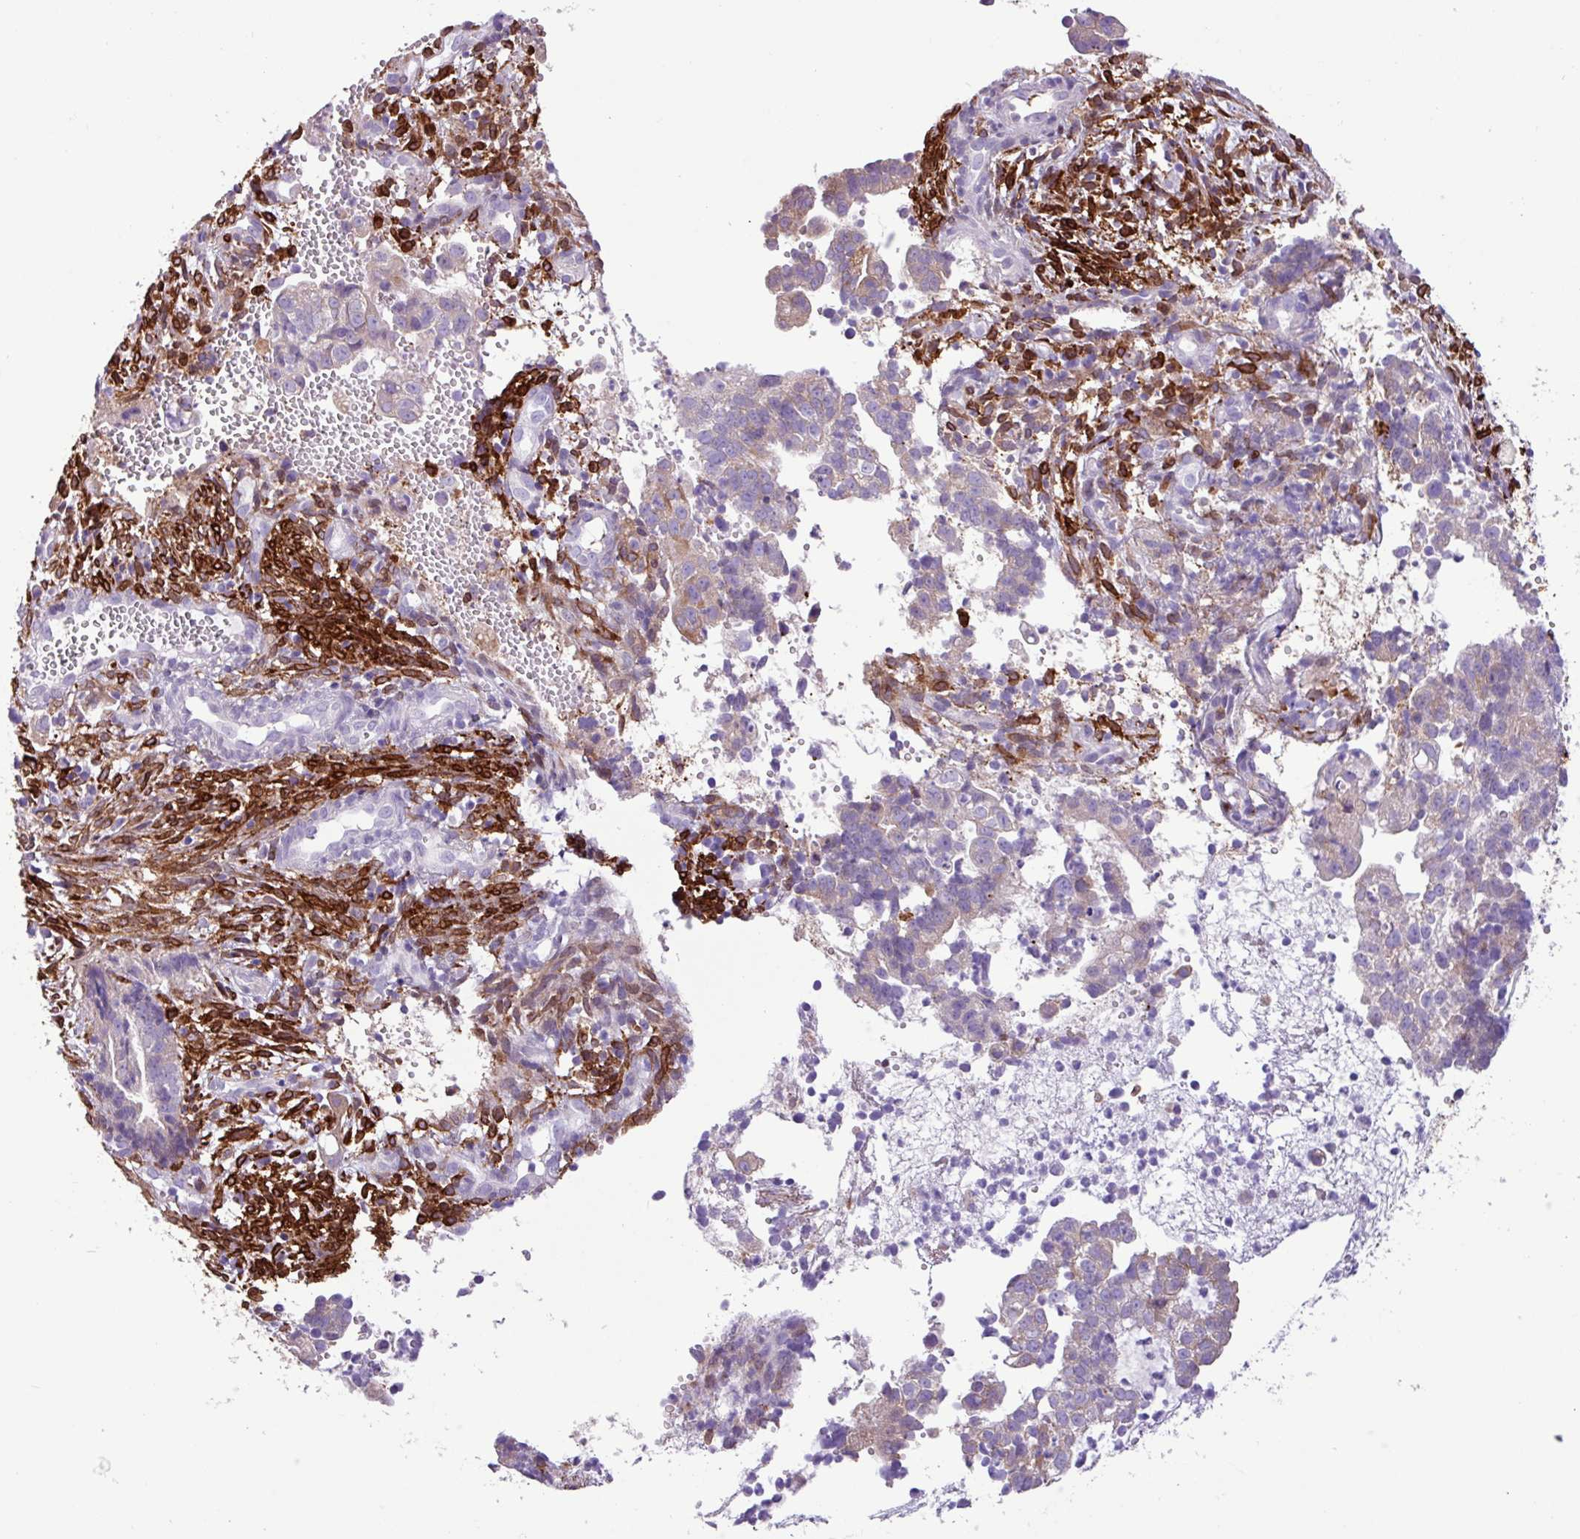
{"staining": {"intensity": "weak", "quantity": "25%-75%", "location": "cytoplasmic/membranous"}, "tissue": "endometrial cancer", "cell_type": "Tumor cells", "image_type": "cancer", "snomed": [{"axis": "morphology", "description": "Adenocarcinoma, NOS"}, {"axis": "topography", "description": "Endometrium"}], "caption": "Protein analysis of endometrial adenocarcinoma tissue displays weak cytoplasmic/membranous expression in about 25%-75% of tumor cells.", "gene": "SLC38A1", "patient": {"sex": "female", "age": 76}}